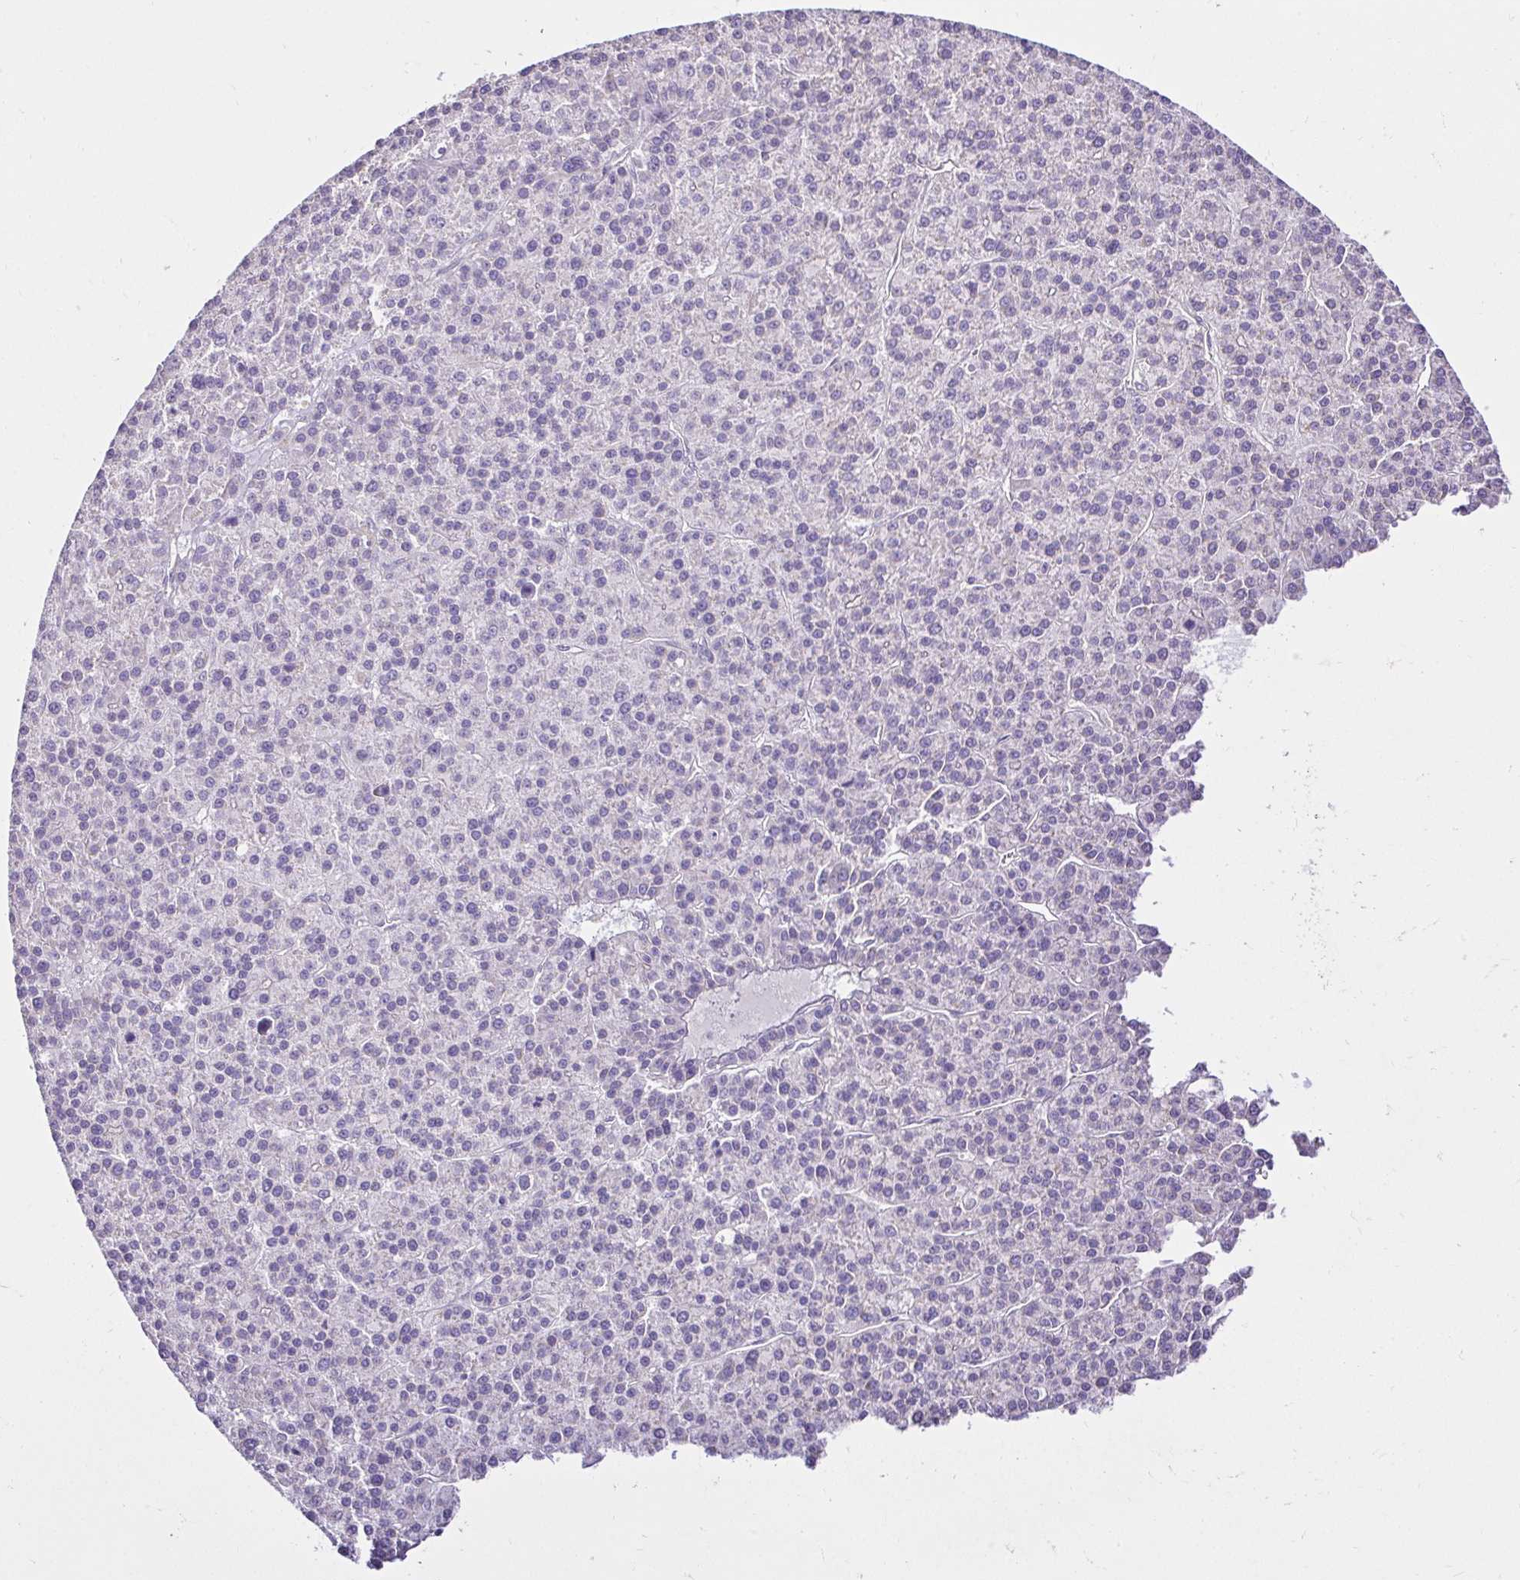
{"staining": {"intensity": "negative", "quantity": "none", "location": "none"}, "tissue": "liver cancer", "cell_type": "Tumor cells", "image_type": "cancer", "snomed": [{"axis": "morphology", "description": "Carcinoma, Hepatocellular, NOS"}, {"axis": "topography", "description": "Liver"}], "caption": "Protein analysis of liver cancer shows no significant expression in tumor cells.", "gene": "KIAA1210", "patient": {"sex": "female", "age": 58}}